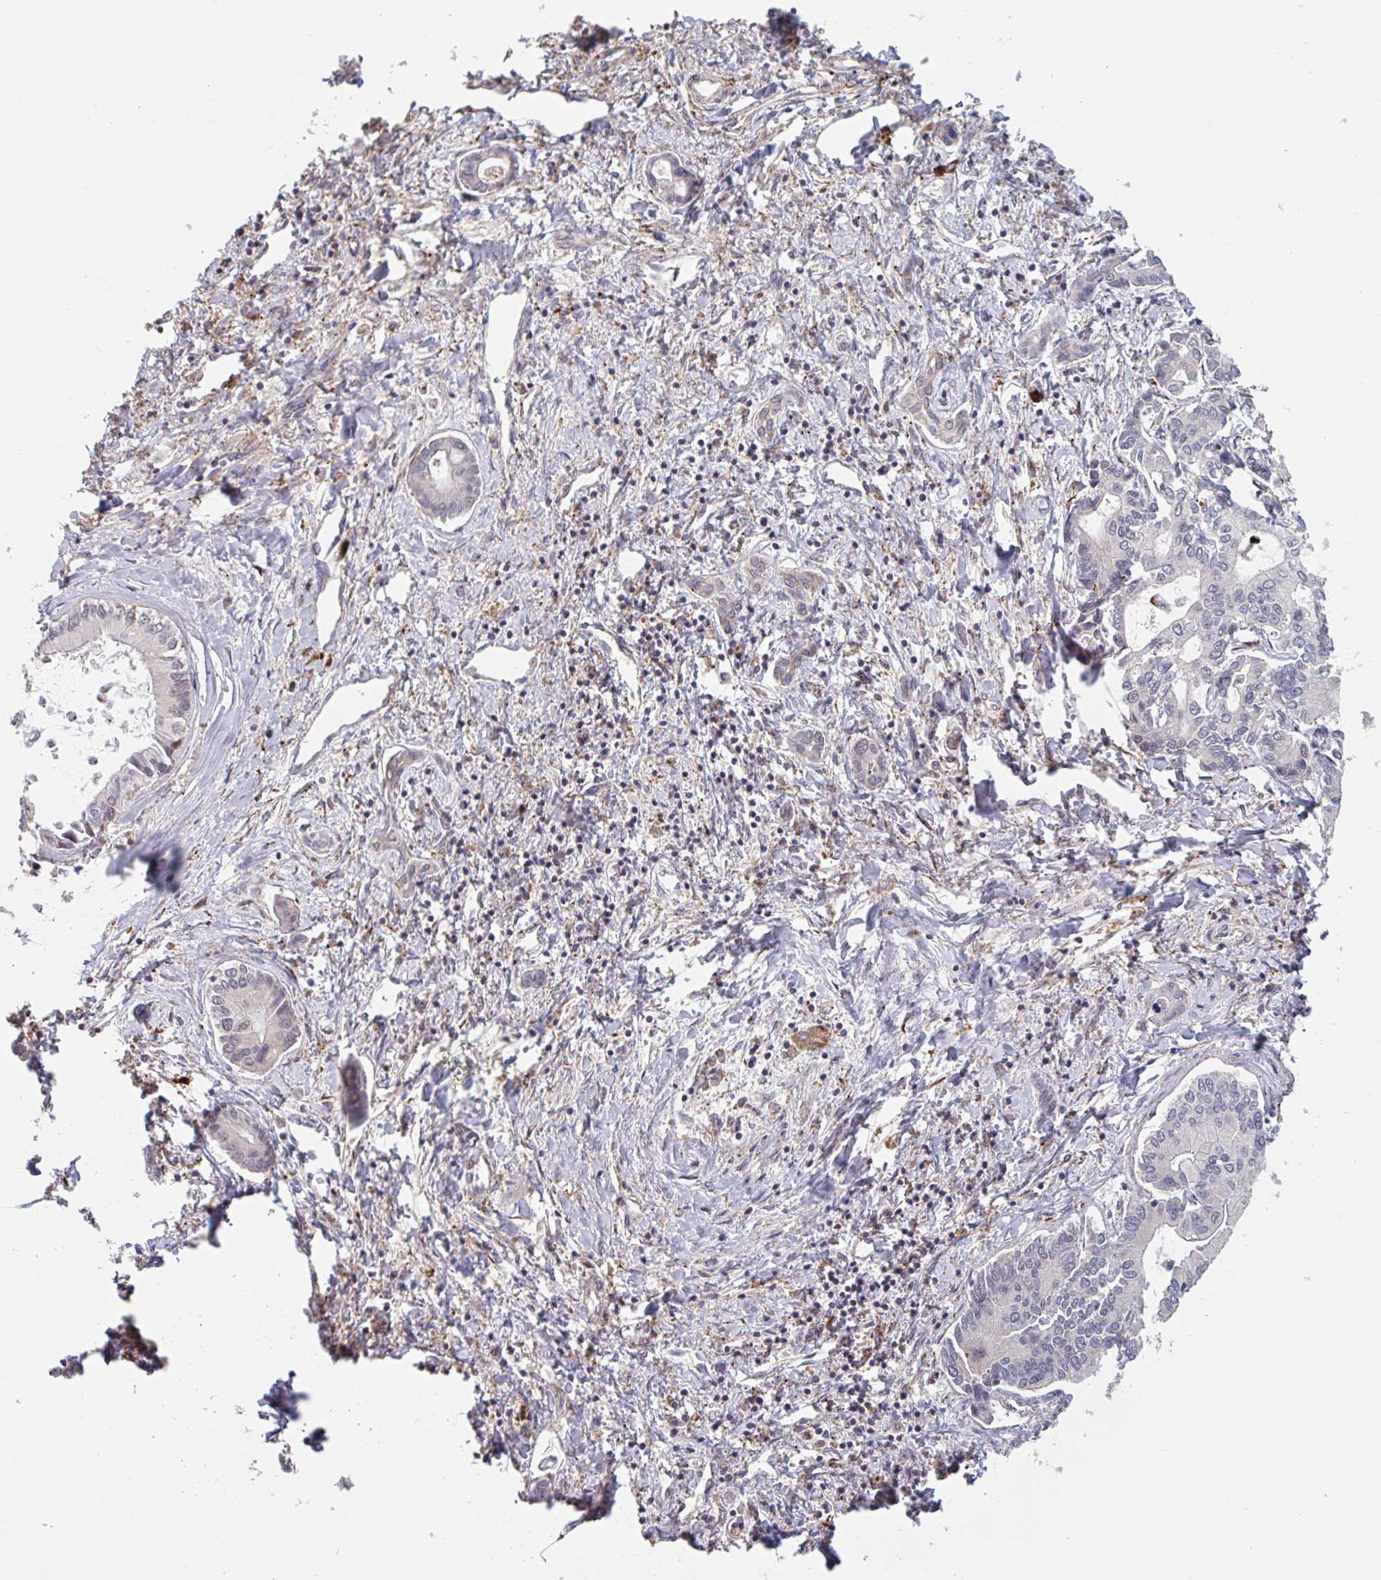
{"staining": {"intensity": "negative", "quantity": "none", "location": "none"}, "tissue": "liver cancer", "cell_type": "Tumor cells", "image_type": "cancer", "snomed": [{"axis": "morphology", "description": "Cholangiocarcinoma"}, {"axis": "topography", "description": "Liver"}], "caption": "This histopathology image is of liver cholangiocarcinoma stained with immunohistochemistry to label a protein in brown with the nuclei are counter-stained blue. There is no staining in tumor cells.", "gene": "NUB1", "patient": {"sex": "male", "age": 66}}